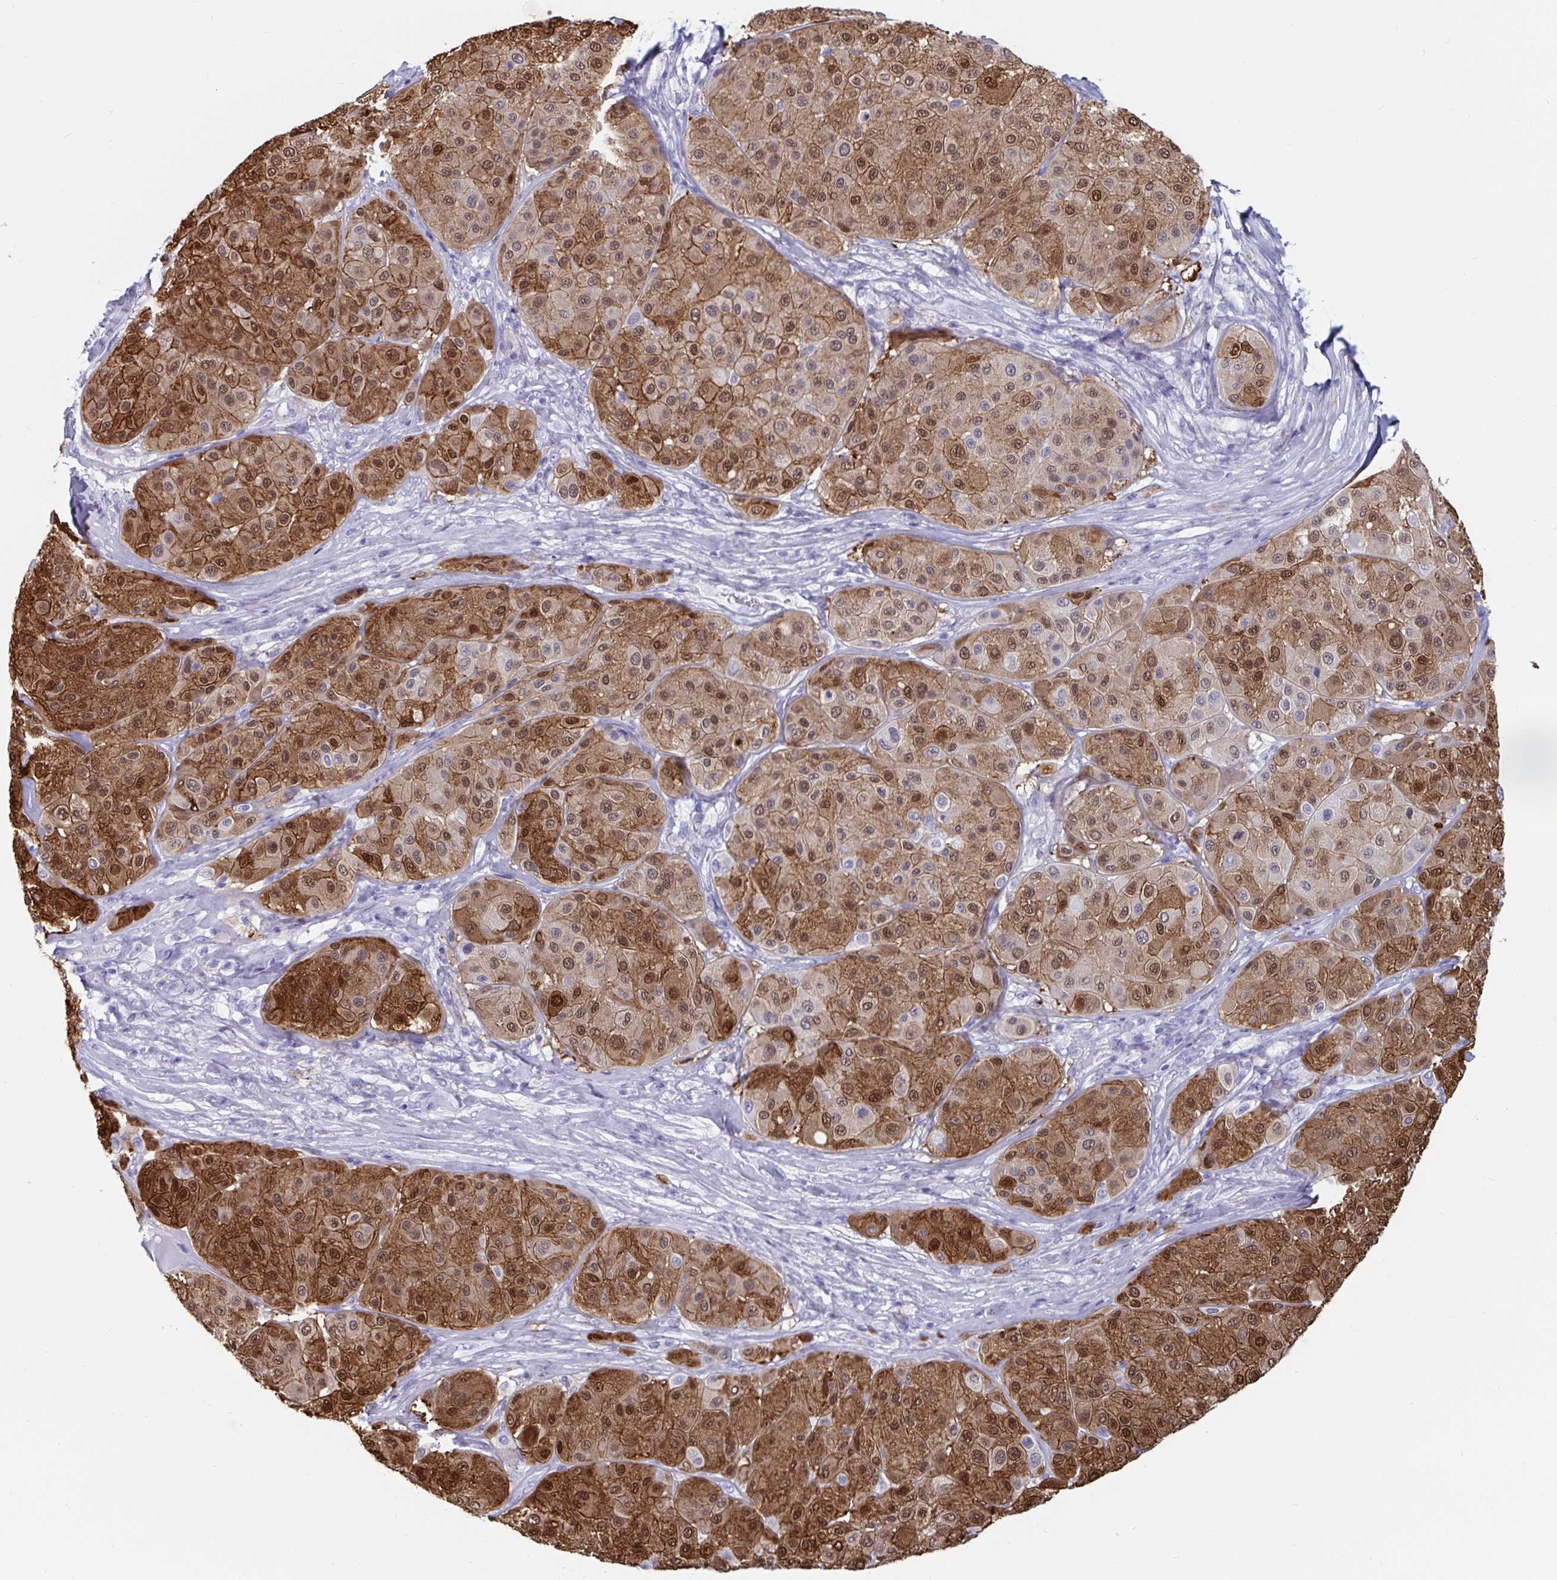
{"staining": {"intensity": "moderate", "quantity": ">75%", "location": "cytoplasmic/membranous,nuclear"}, "tissue": "melanoma", "cell_type": "Tumor cells", "image_type": "cancer", "snomed": [{"axis": "morphology", "description": "Malignant melanoma, Metastatic site"}, {"axis": "topography", "description": "Smooth muscle"}], "caption": "Melanoma stained with a protein marker exhibits moderate staining in tumor cells.", "gene": "GKN2", "patient": {"sex": "male", "age": 41}}